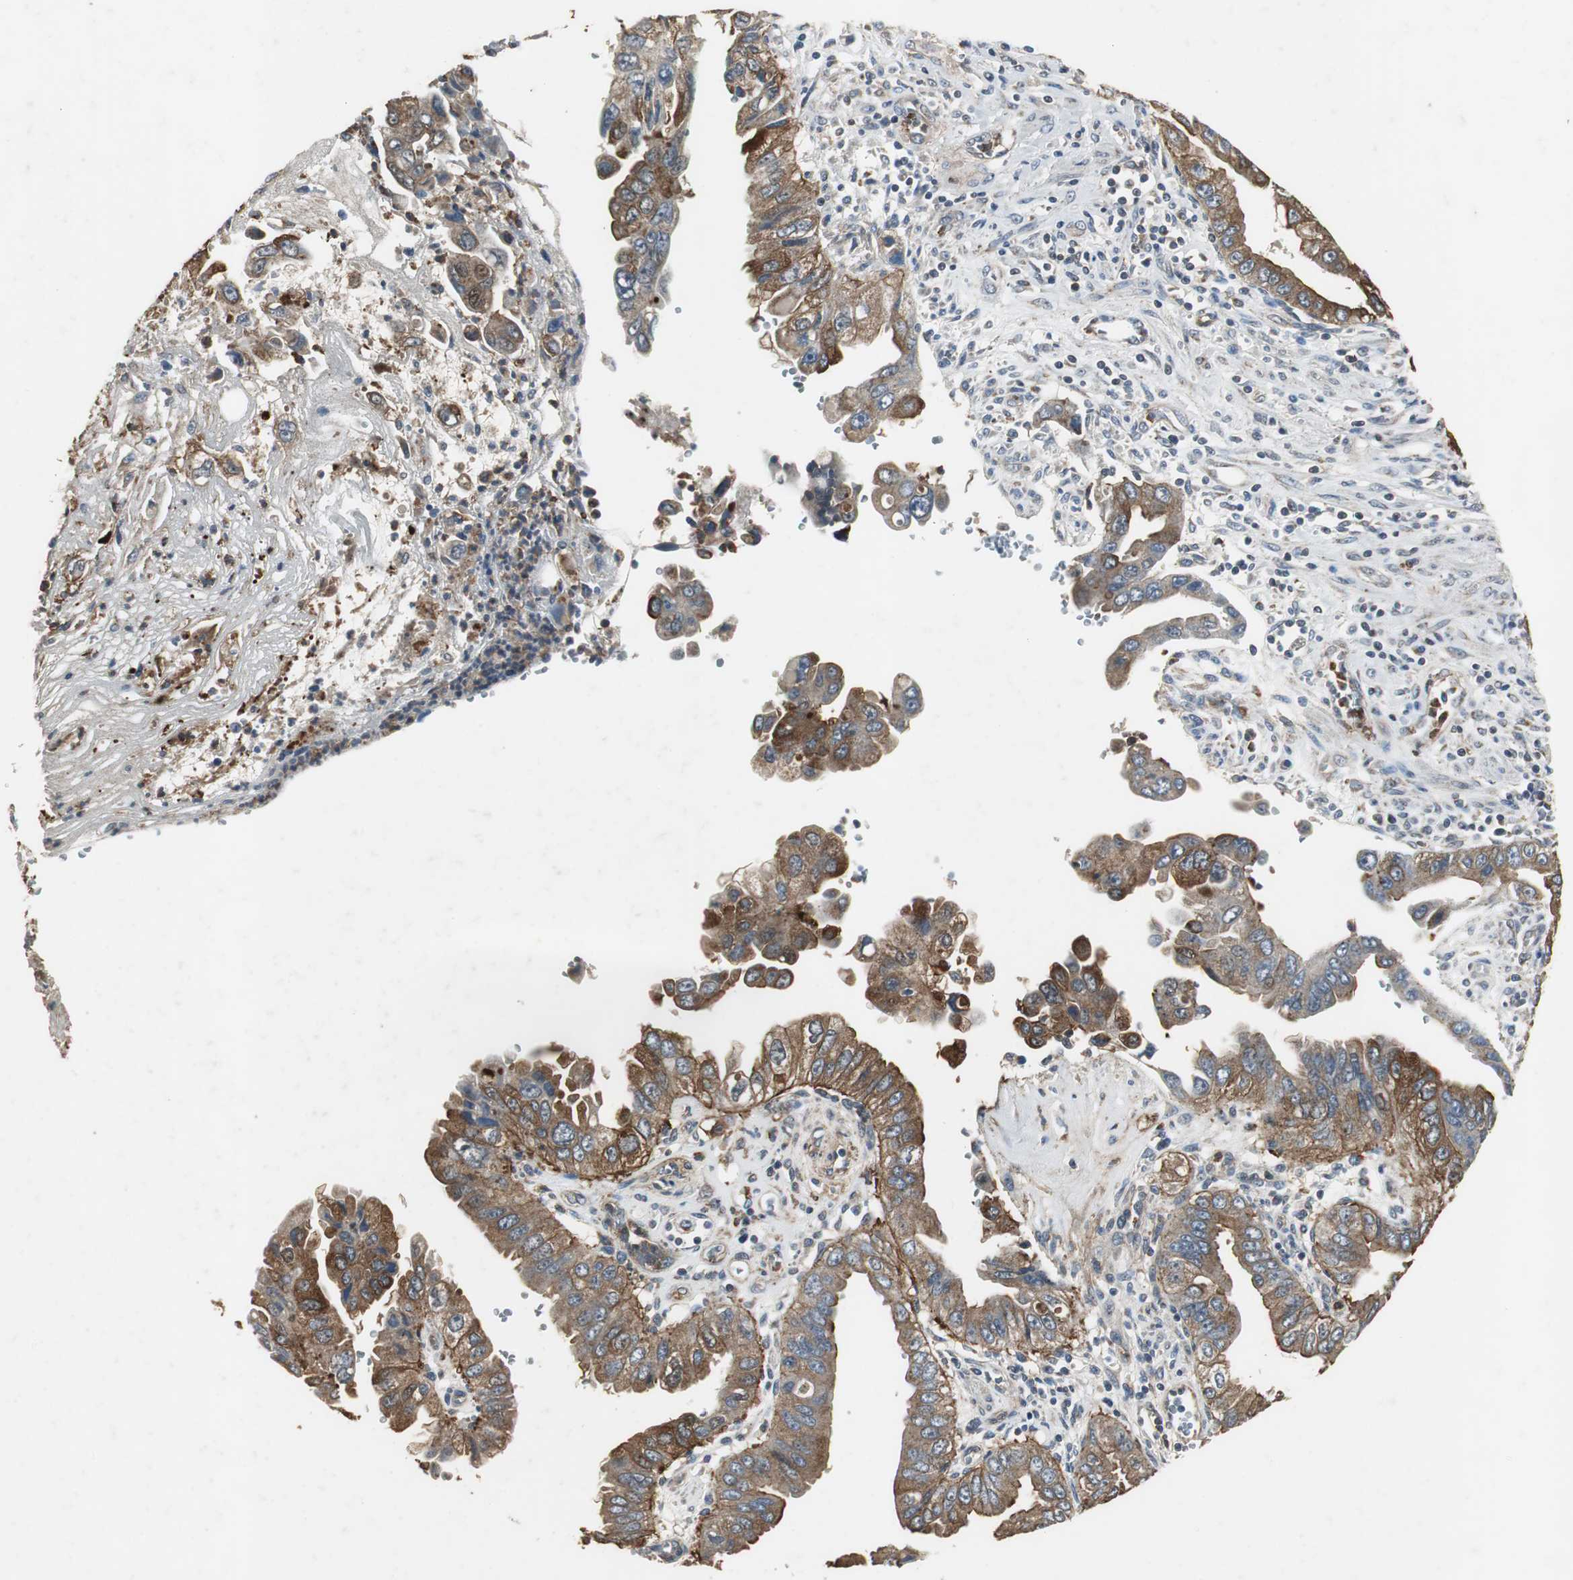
{"staining": {"intensity": "strong", "quantity": ">75%", "location": "cytoplasmic/membranous"}, "tissue": "pancreatic cancer", "cell_type": "Tumor cells", "image_type": "cancer", "snomed": [{"axis": "morphology", "description": "Normal tissue, NOS"}, {"axis": "topography", "description": "Lymph node"}], "caption": "The micrograph exhibits immunohistochemical staining of pancreatic cancer. There is strong cytoplasmic/membranous positivity is identified in approximately >75% of tumor cells.", "gene": "JTB", "patient": {"sex": "male", "age": 50}}